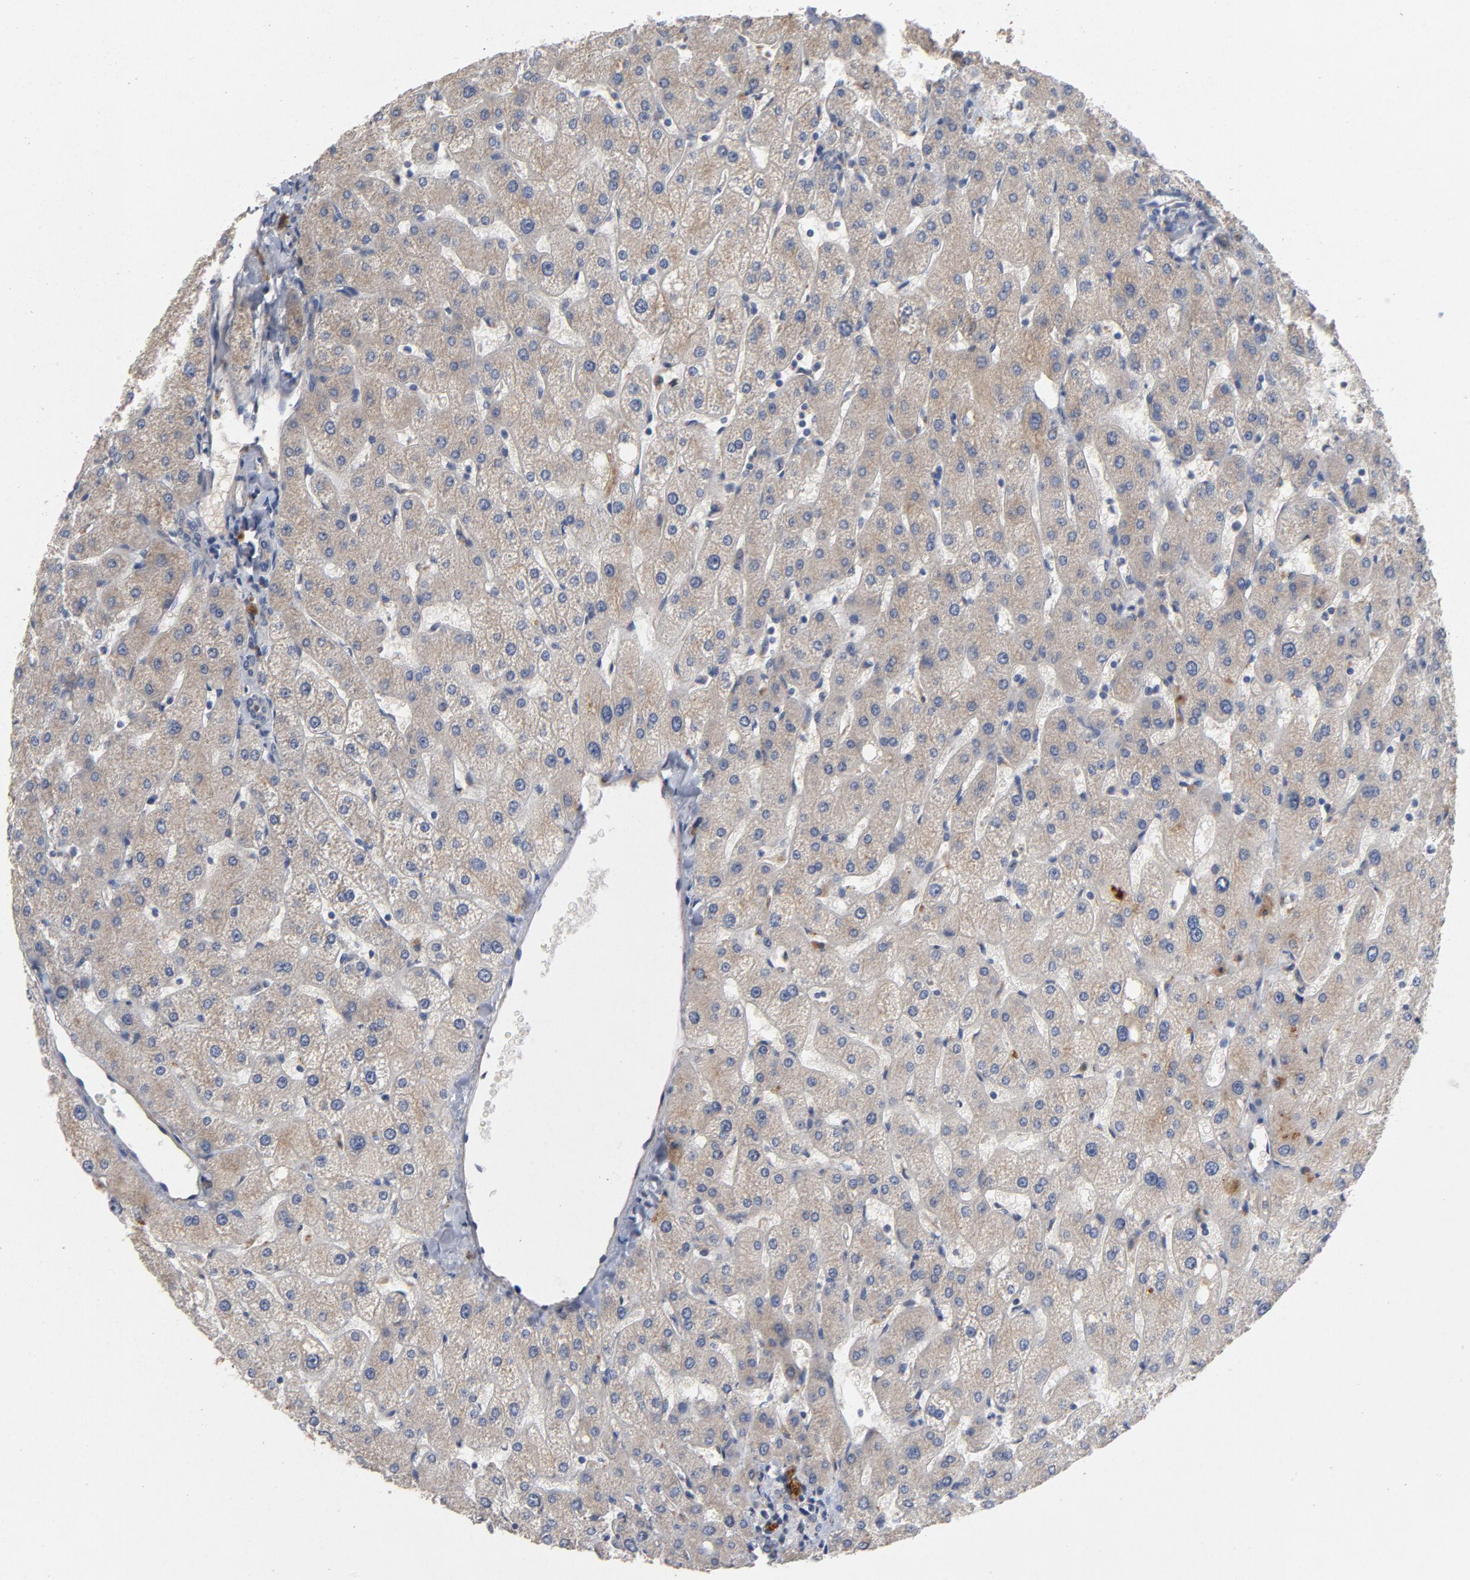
{"staining": {"intensity": "negative", "quantity": "none", "location": "none"}, "tissue": "liver", "cell_type": "Cholangiocytes", "image_type": "normal", "snomed": [{"axis": "morphology", "description": "Normal tissue, NOS"}, {"axis": "topography", "description": "Liver"}], "caption": "Immunohistochemistry photomicrograph of normal liver stained for a protein (brown), which demonstrates no staining in cholangiocytes.", "gene": "CCDC134", "patient": {"sex": "male", "age": 67}}